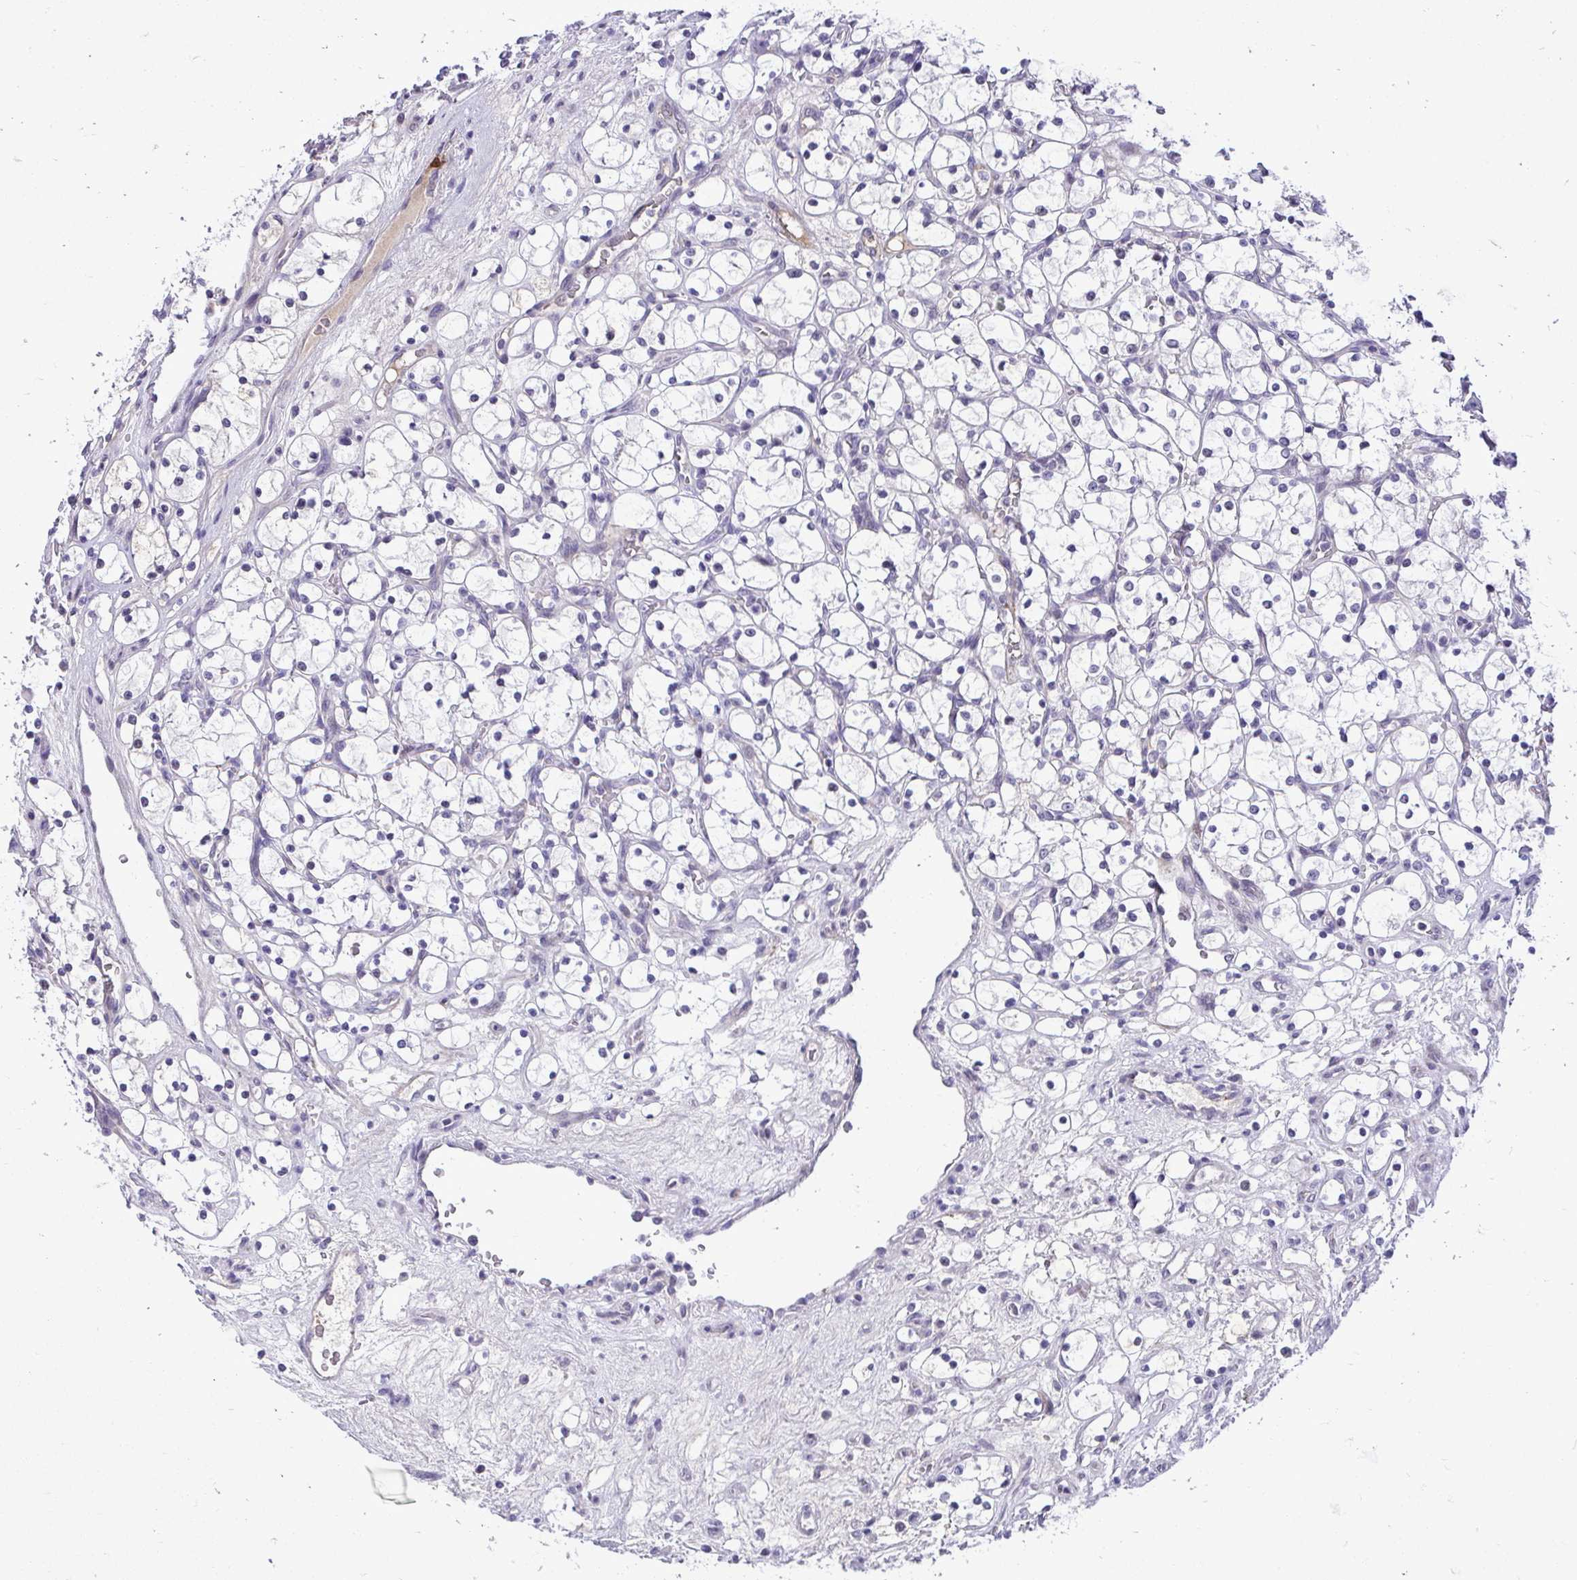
{"staining": {"intensity": "negative", "quantity": "none", "location": "none"}, "tissue": "renal cancer", "cell_type": "Tumor cells", "image_type": "cancer", "snomed": [{"axis": "morphology", "description": "Adenocarcinoma, NOS"}, {"axis": "topography", "description": "Kidney"}], "caption": "This is an immunohistochemistry (IHC) micrograph of human renal cancer (adenocarcinoma). There is no positivity in tumor cells.", "gene": "CDC20", "patient": {"sex": "female", "age": 69}}